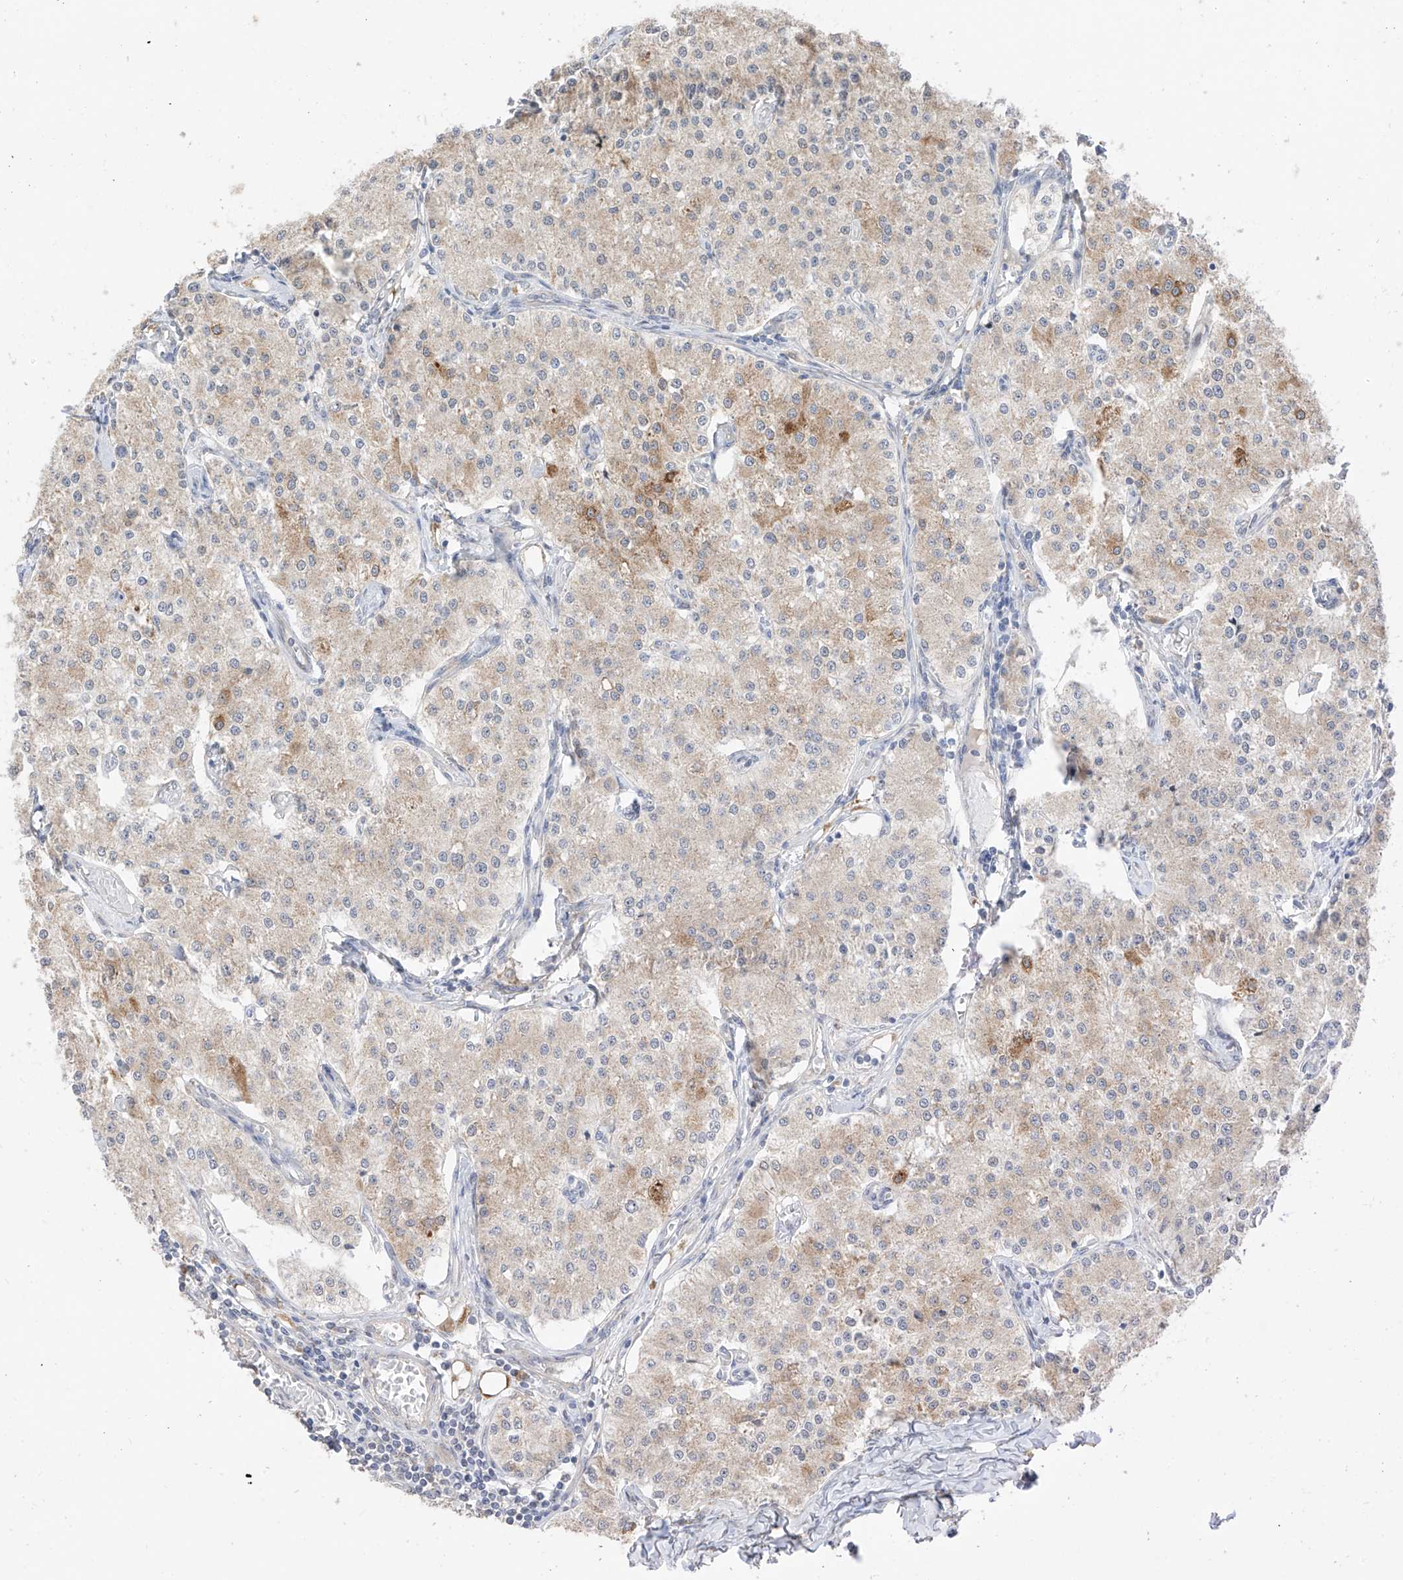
{"staining": {"intensity": "weak", "quantity": "<25%", "location": "cytoplasmic/membranous"}, "tissue": "carcinoid", "cell_type": "Tumor cells", "image_type": "cancer", "snomed": [{"axis": "morphology", "description": "Carcinoid, malignant, NOS"}, {"axis": "topography", "description": "Colon"}], "caption": "DAB (3,3'-diaminobenzidine) immunohistochemical staining of carcinoid displays no significant positivity in tumor cells.", "gene": "LATS1", "patient": {"sex": "female", "age": 52}}